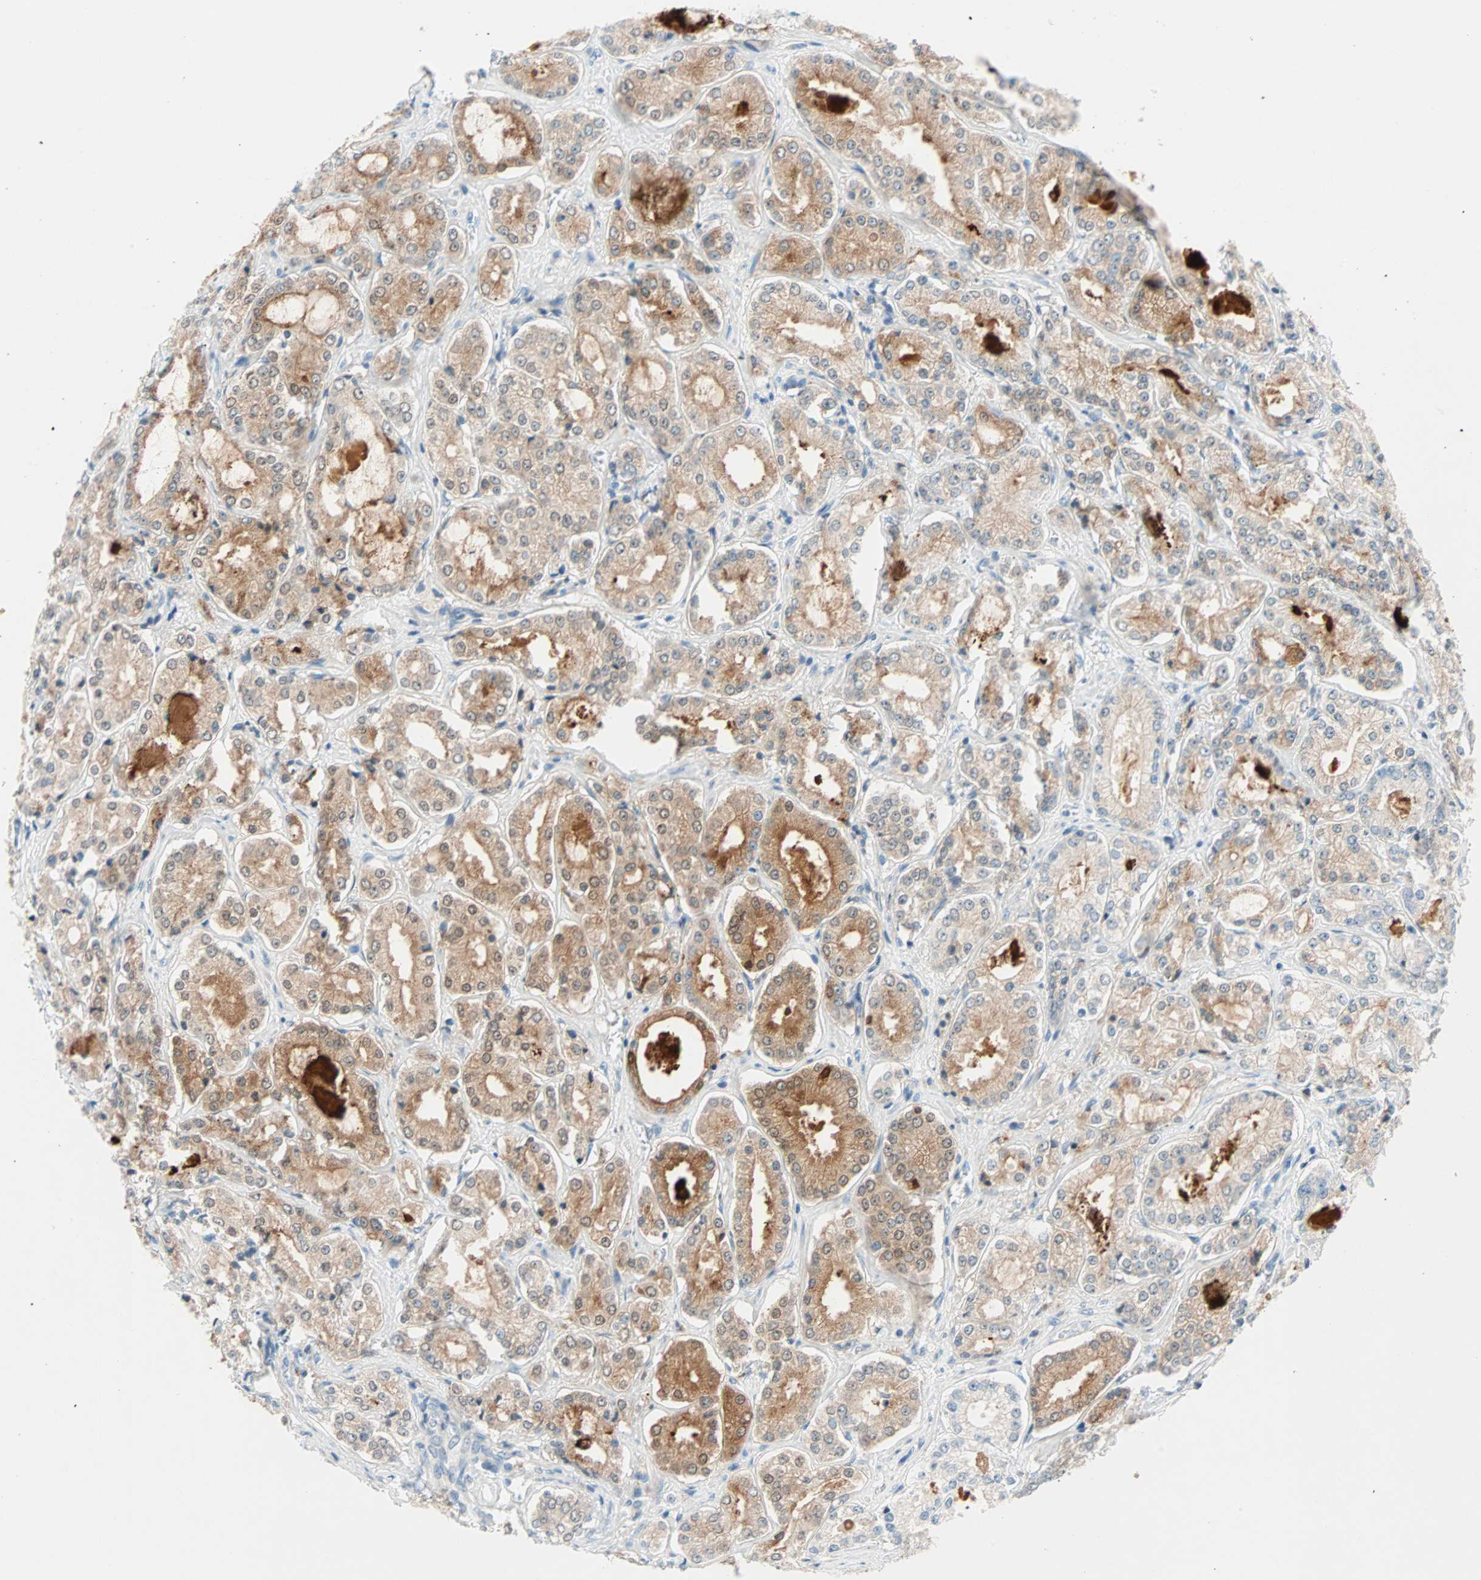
{"staining": {"intensity": "moderate", "quantity": "25%-75%", "location": "cytoplasmic/membranous"}, "tissue": "prostate cancer", "cell_type": "Tumor cells", "image_type": "cancer", "snomed": [{"axis": "morphology", "description": "Adenocarcinoma, High grade"}, {"axis": "topography", "description": "Prostate"}], "caption": "Protein expression analysis of prostate cancer (high-grade adenocarcinoma) exhibits moderate cytoplasmic/membranous positivity in approximately 25%-75% of tumor cells. The staining was performed using DAB (3,3'-diaminobenzidine), with brown indicating positive protein expression. Nuclei are stained blue with hematoxylin.", "gene": "TMEM163", "patient": {"sex": "male", "age": 73}}